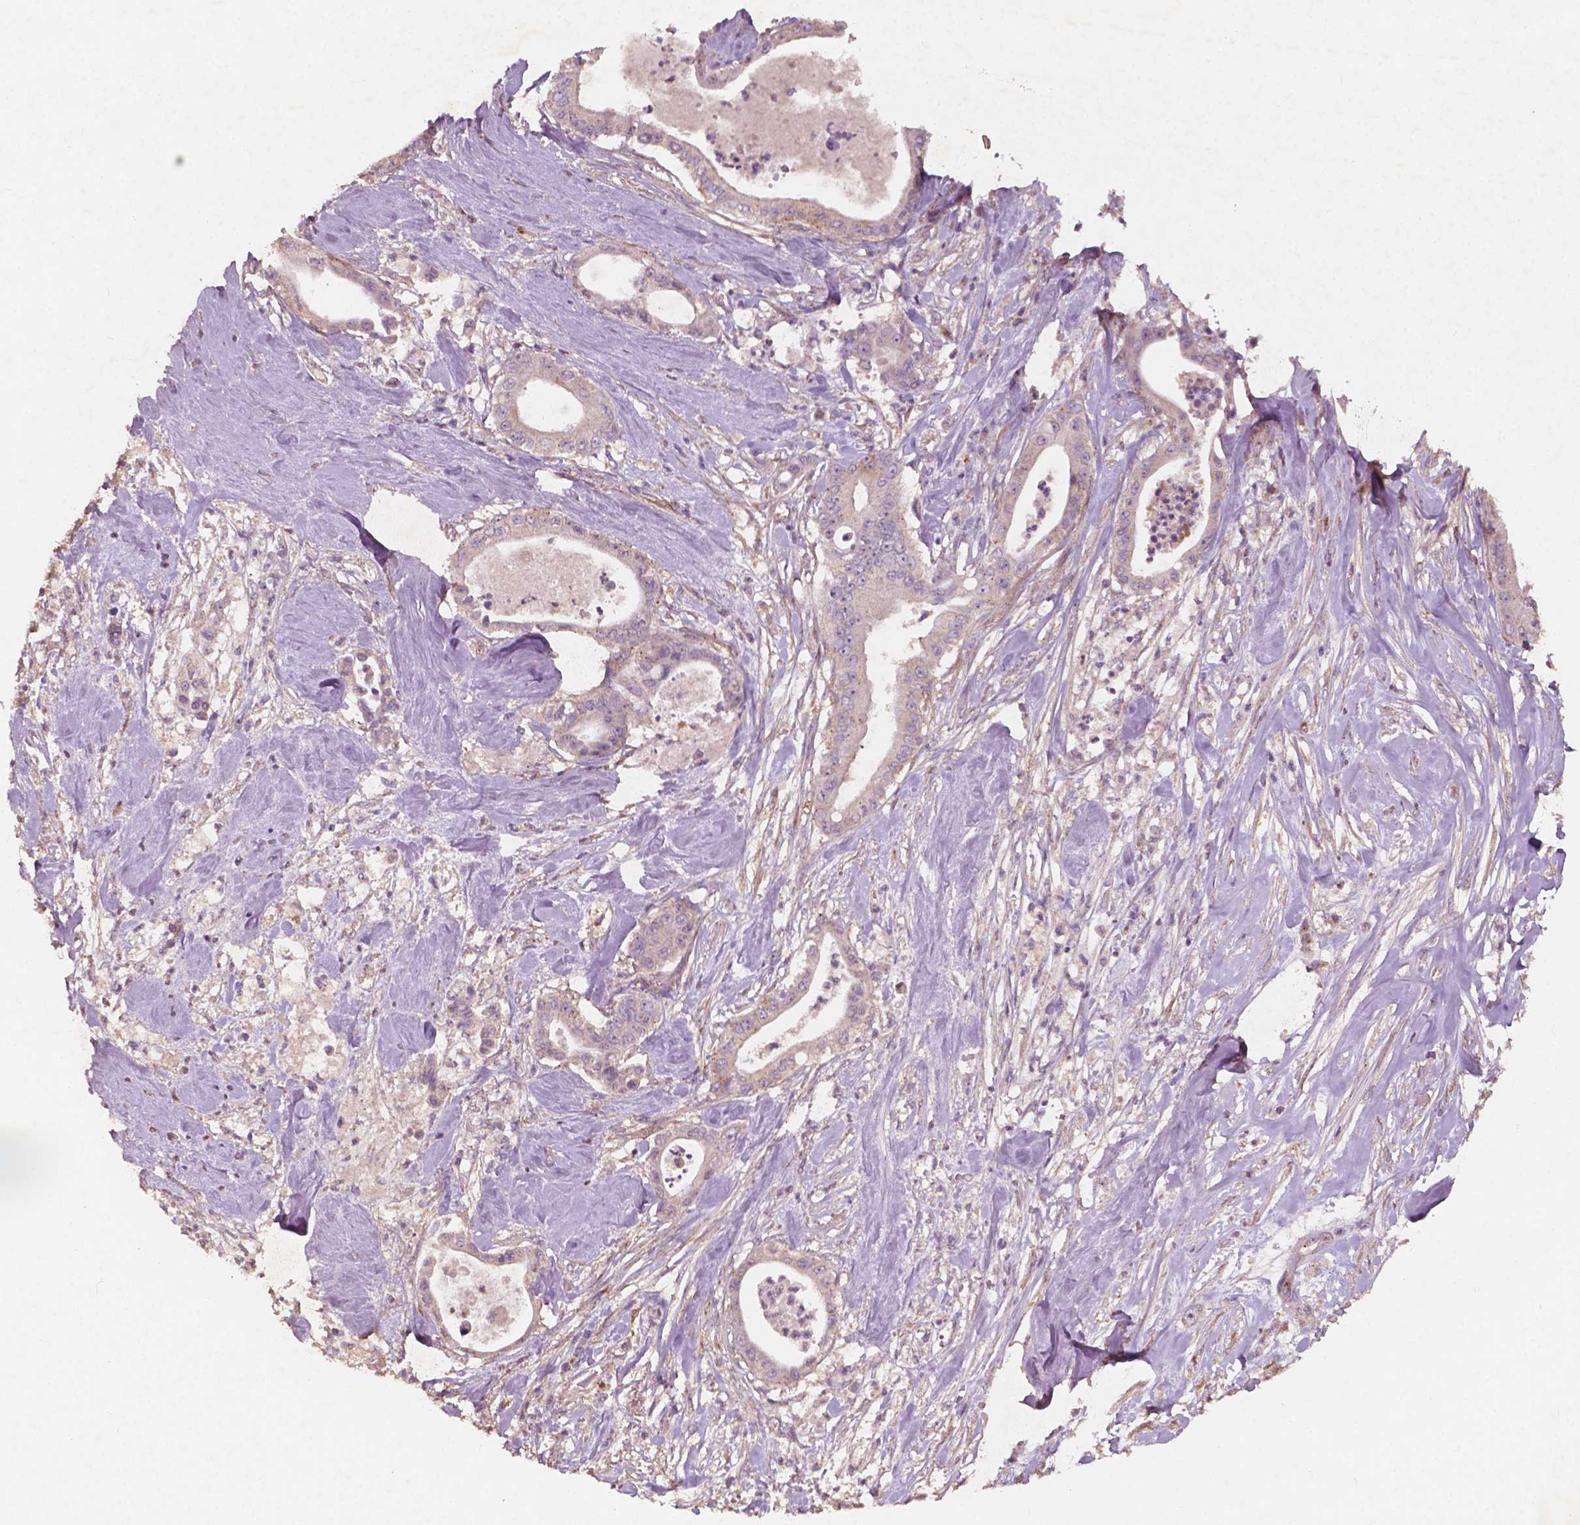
{"staining": {"intensity": "weak", "quantity": "<25%", "location": "cytoplasmic/membranous"}, "tissue": "pancreatic cancer", "cell_type": "Tumor cells", "image_type": "cancer", "snomed": [{"axis": "morphology", "description": "Adenocarcinoma, NOS"}, {"axis": "topography", "description": "Pancreas"}], "caption": "Protein analysis of pancreatic cancer (adenocarcinoma) shows no significant expression in tumor cells.", "gene": "CHPT1", "patient": {"sex": "male", "age": 71}}